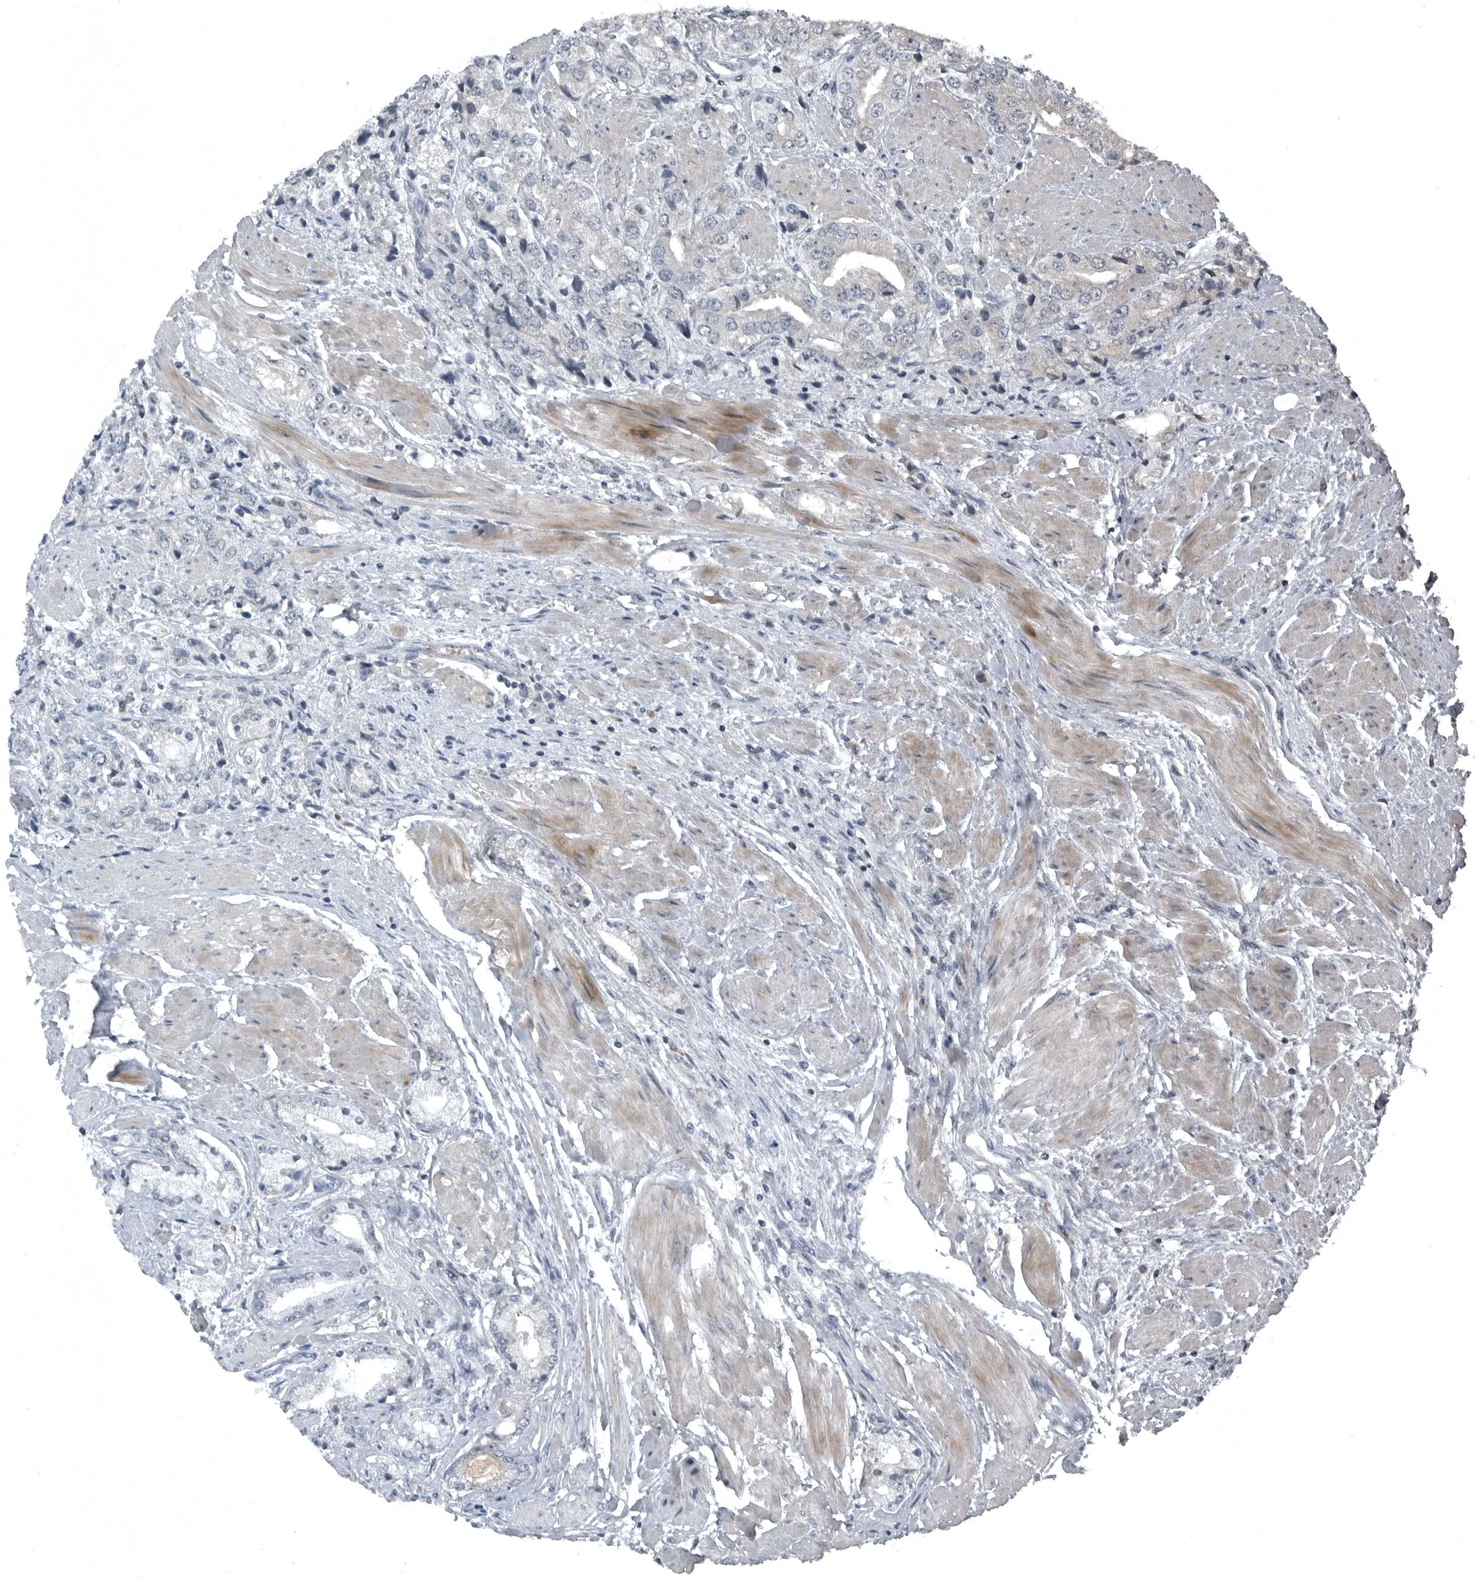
{"staining": {"intensity": "negative", "quantity": "none", "location": "none"}, "tissue": "prostate cancer", "cell_type": "Tumor cells", "image_type": "cancer", "snomed": [{"axis": "morphology", "description": "Adenocarcinoma, High grade"}, {"axis": "topography", "description": "Prostate"}], "caption": "Protein analysis of adenocarcinoma (high-grade) (prostate) displays no significant positivity in tumor cells. The staining was performed using DAB (3,3'-diaminobenzidine) to visualize the protein expression in brown, while the nuclei were stained in blue with hematoxylin (Magnification: 20x).", "gene": "GAK", "patient": {"sex": "male", "age": 50}}